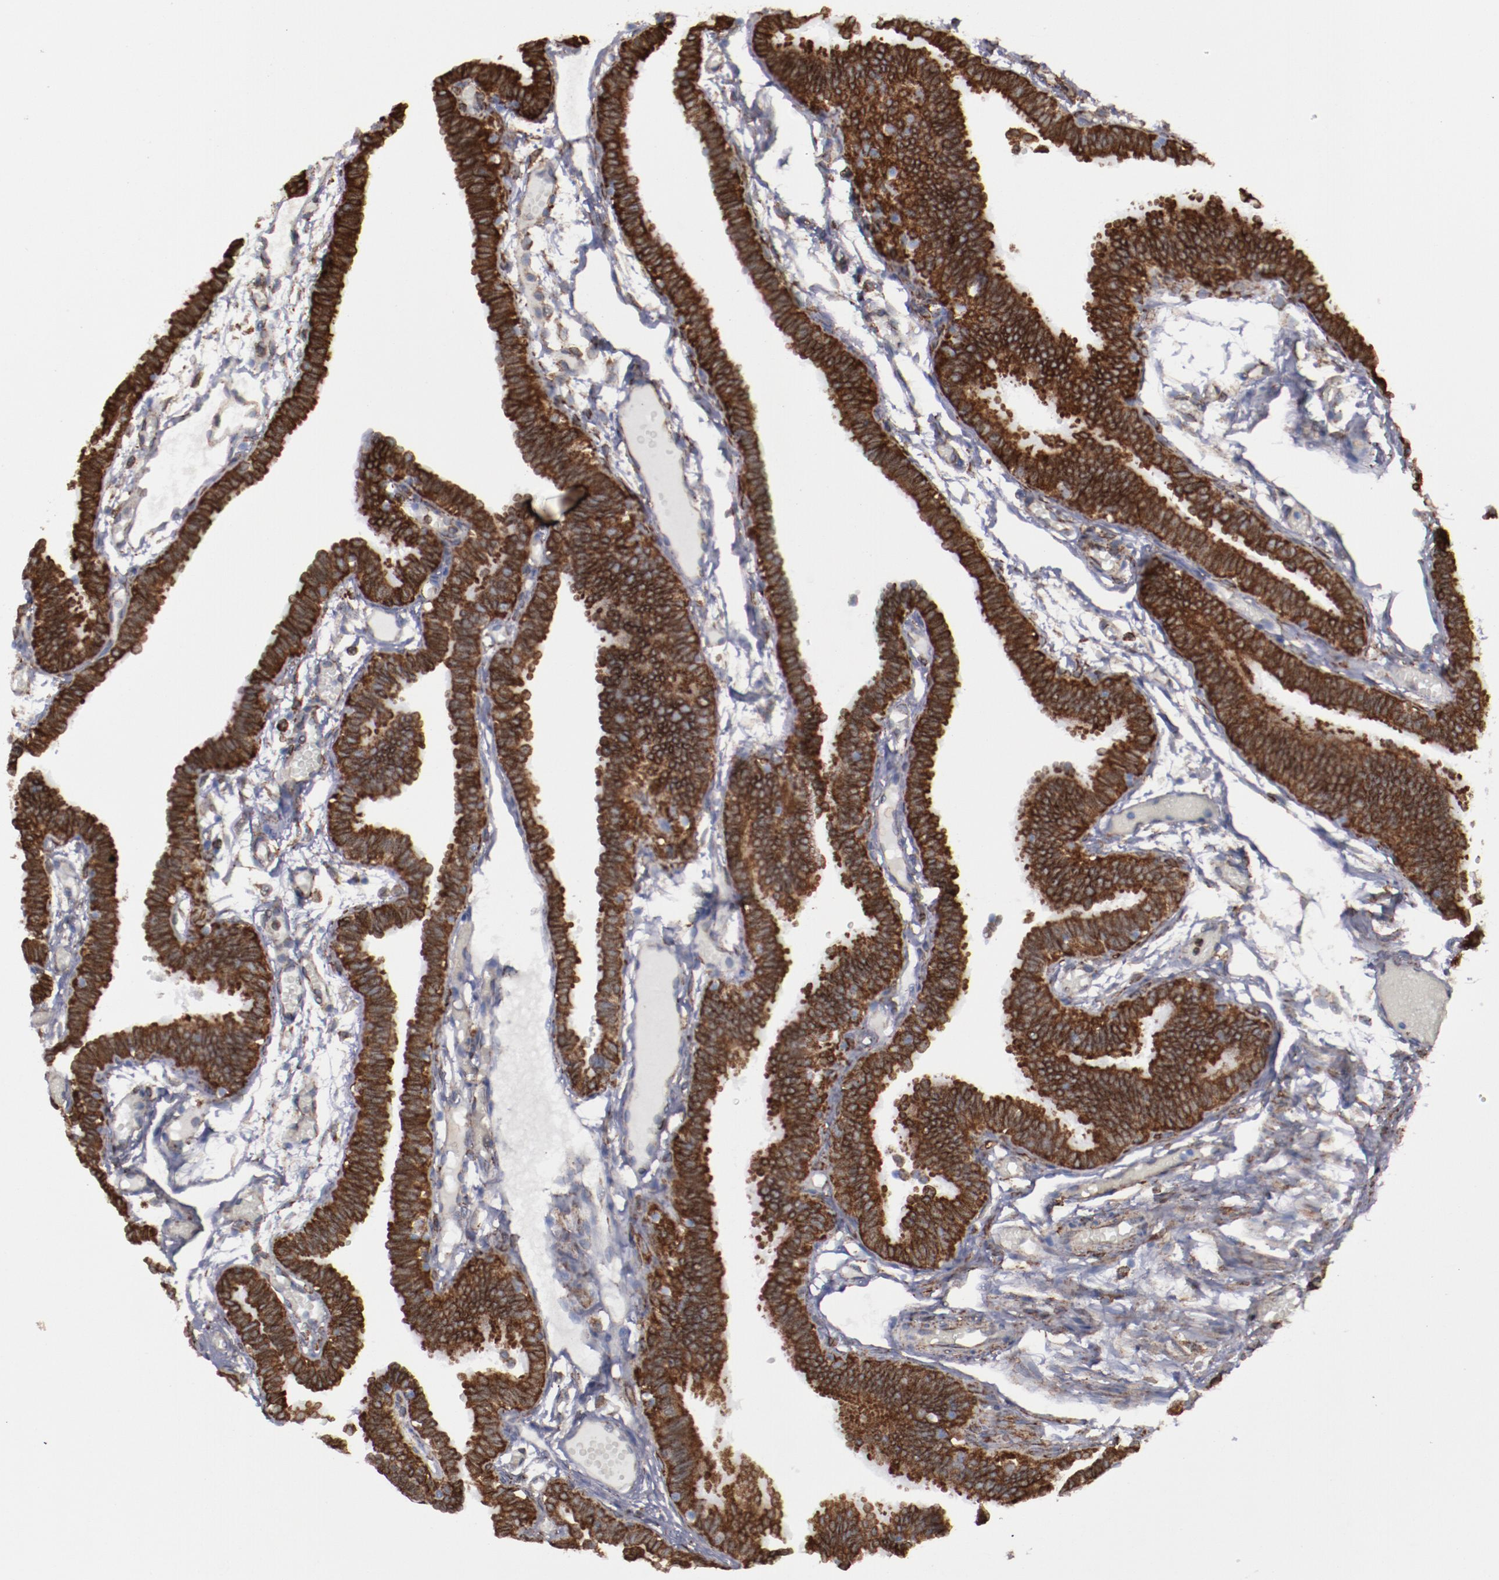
{"staining": {"intensity": "strong", "quantity": ">75%", "location": "cytoplasmic/membranous"}, "tissue": "fallopian tube", "cell_type": "Glandular cells", "image_type": "normal", "snomed": [{"axis": "morphology", "description": "Normal tissue, NOS"}, {"axis": "topography", "description": "Fallopian tube"}], "caption": "A micrograph of fallopian tube stained for a protein displays strong cytoplasmic/membranous brown staining in glandular cells.", "gene": "ERLIN2", "patient": {"sex": "female", "age": 29}}